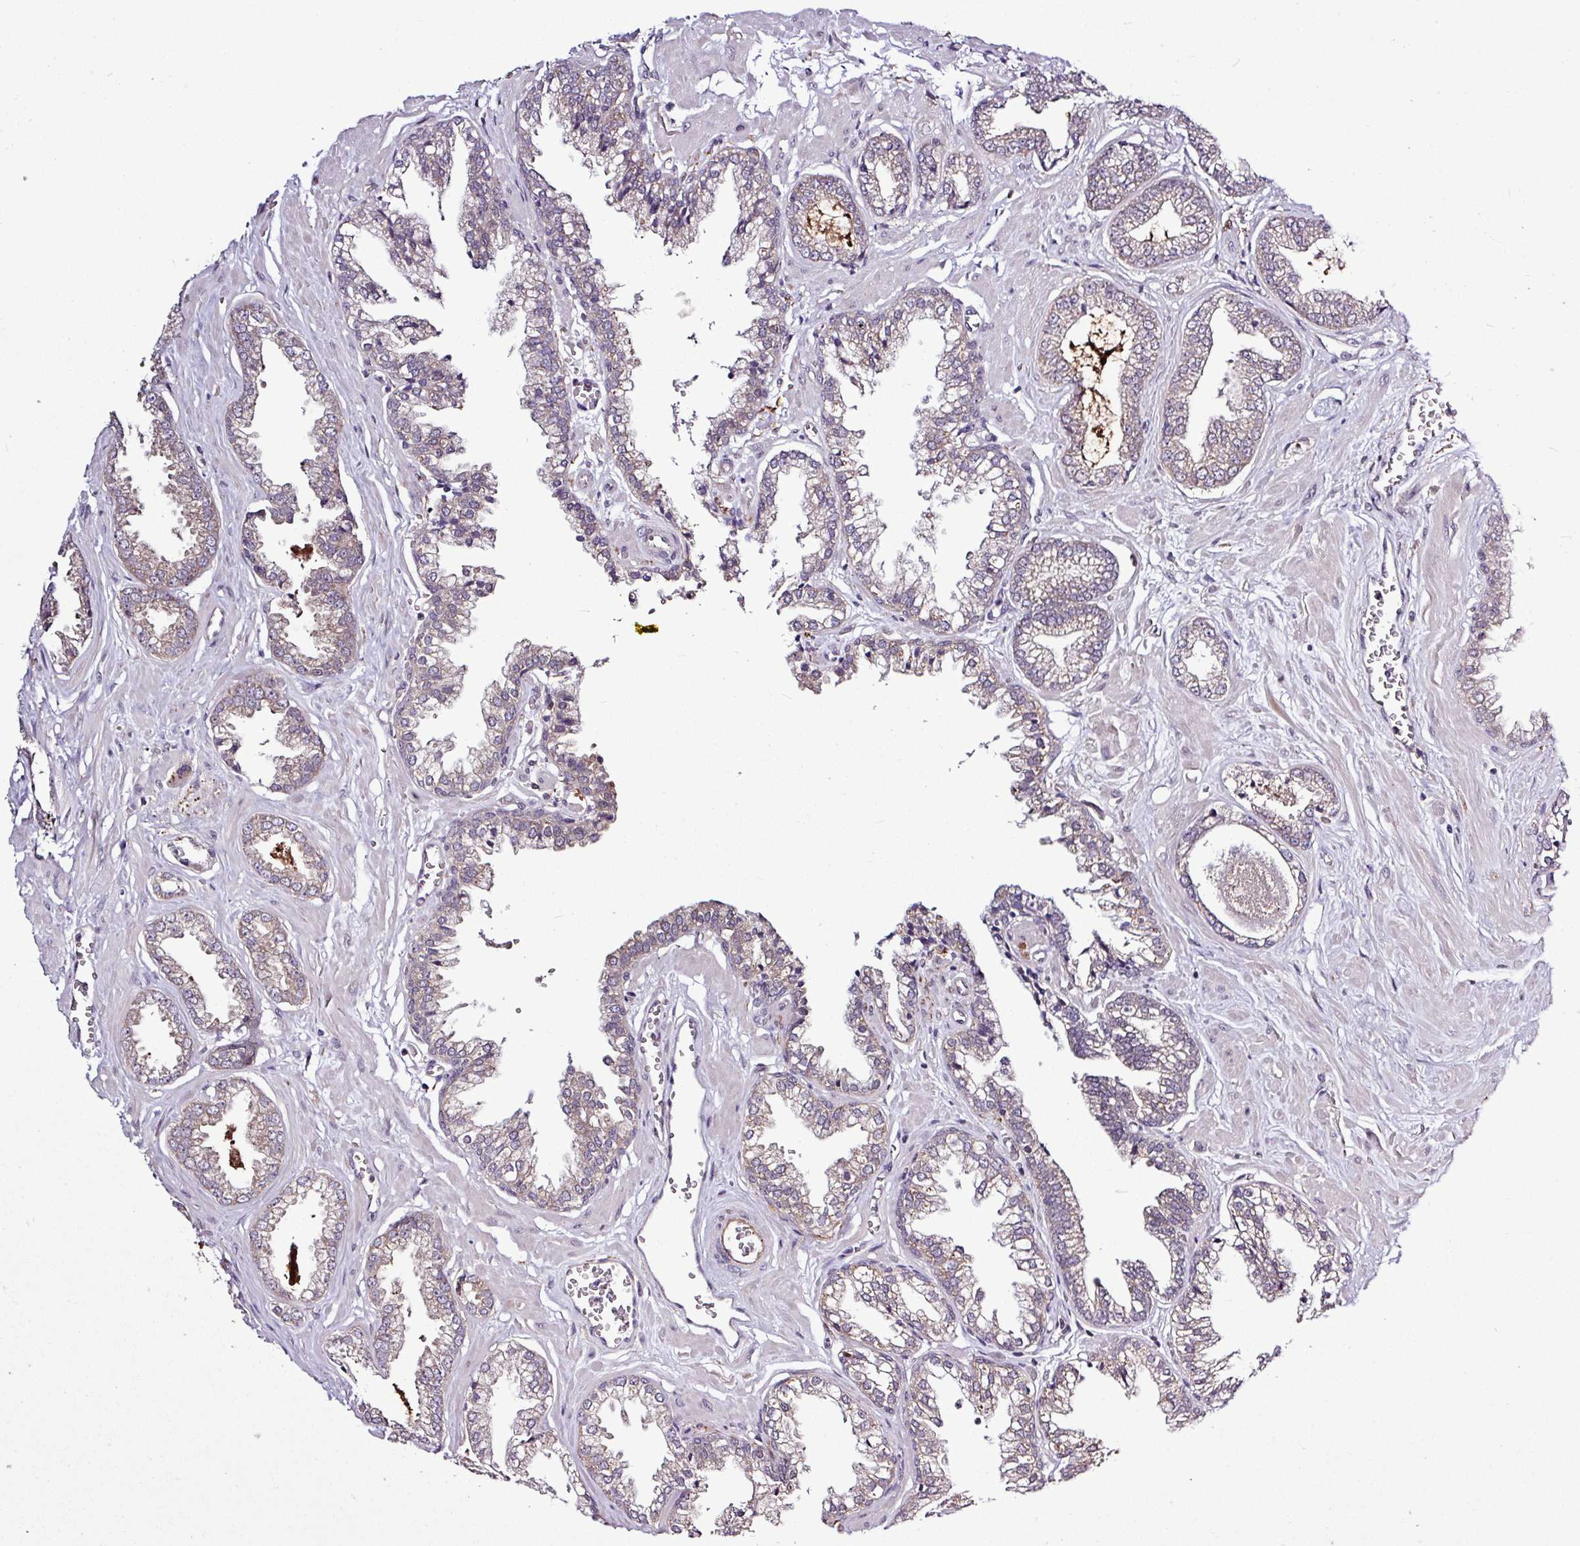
{"staining": {"intensity": "weak", "quantity": "<25%", "location": "cytoplasmic/membranous"}, "tissue": "prostate cancer", "cell_type": "Tumor cells", "image_type": "cancer", "snomed": [{"axis": "morphology", "description": "Adenocarcinoma, Low grade"}, {"axis": "topography", "description": "Prostate"}], "caption": "DAB (3,3'-diaminobenzidine) immunohistochemical staining of human prostate cancer (low-grade adenocarcinoma) exhibits no significant positivity in tumor cells.", "gene": "SKIC2", "patient": {"sex": "male", "age": 60}}